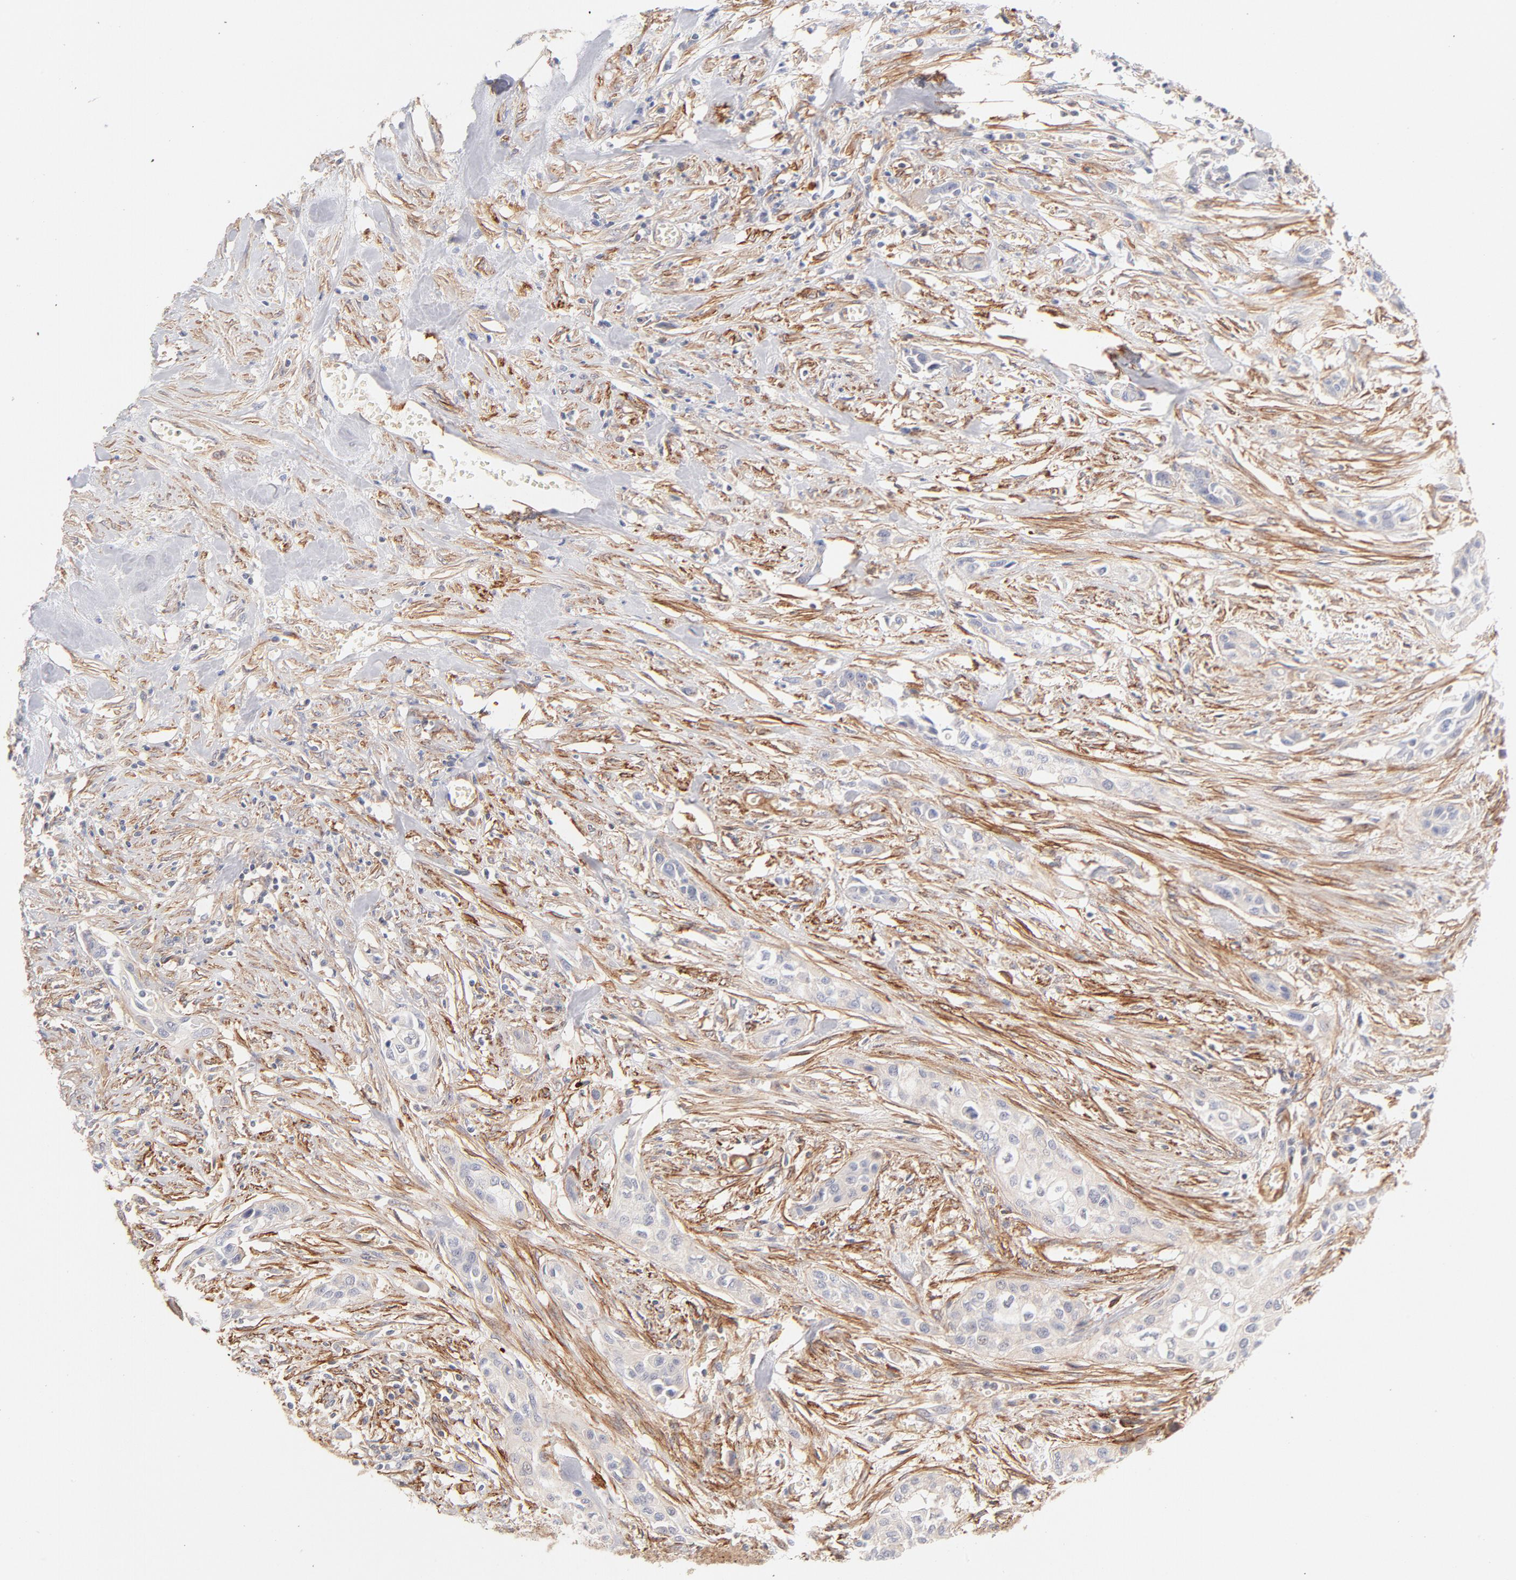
{"staining": {"intensity": "negative", "quantity": "none", "location": "none"}, "tissue": "urothelial cancer", "cell_type": "Tumor cells", "image_type": "cancer", "snomed": [{"axis": "morphology", "description": "Urothelial carcinoma, High grade"}, {"axis": "topography", "description": "Urinary bladder"}], "caption": "High magnification brightfield microscopy of urothelial cancer stained with DAB (3,3'-diaminobenzidine) (brown) and counterstained with hematoxylin (blue): tumor cells show no significant positivity.", "gene": "LDLRAP1", "patient": {"sex": "male", "age": 74}}